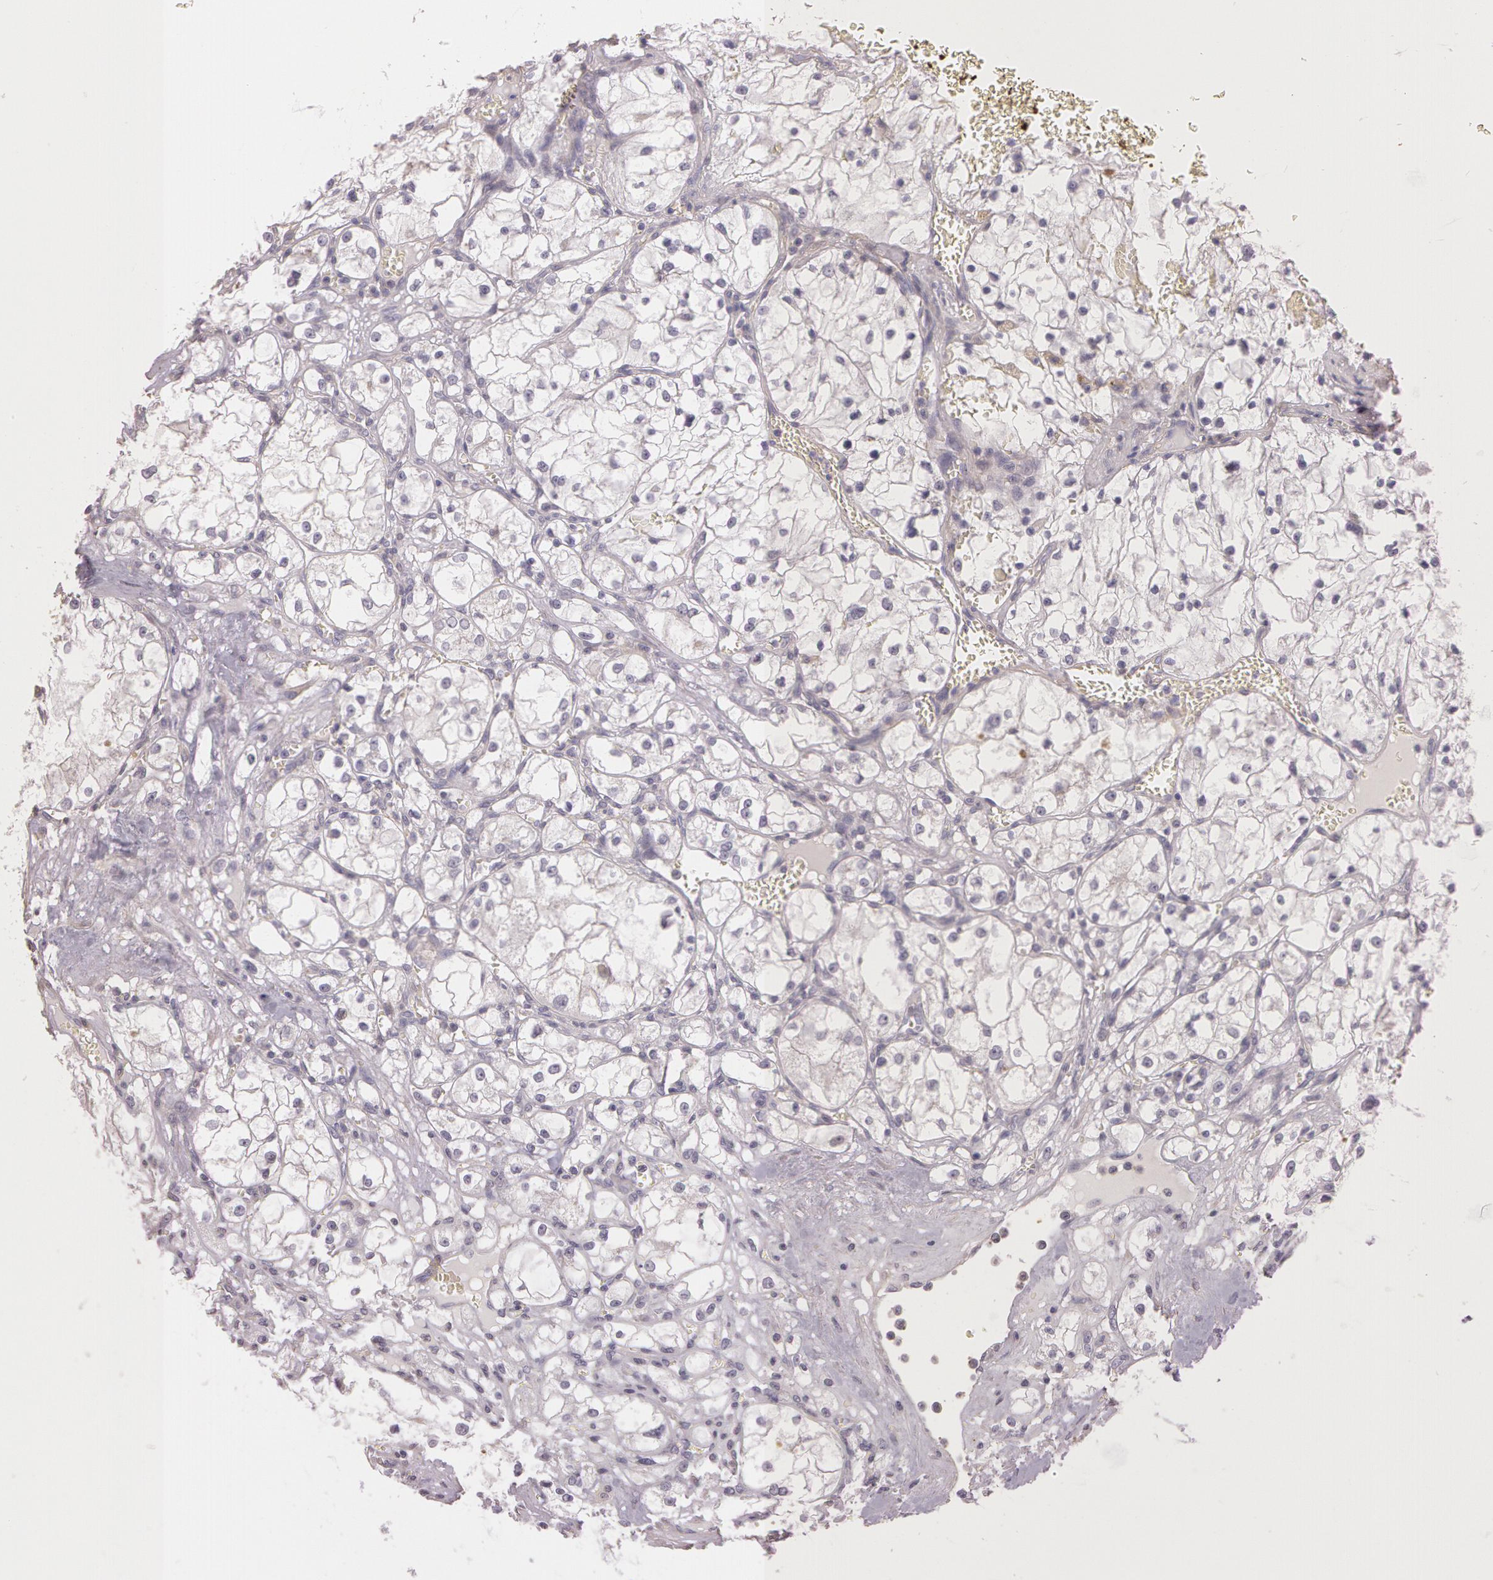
{"staining": {"intensity": "negative", "quantity": "none", "location": "none"}, "tissue": "renal cancer", "cell_type": "Tumor cells", "image_type": "cancer", "snomed": [{"axis": "morphology", "description": "Adenocarcinoma, NOS"}, {"axis": "topography", "description": "Kidney"}], "caption": "Renal cancer was stained to show a protein in brown. There is no significant staining in tumor cells.", "gene": "G2E3", "patient": {"sex": "male", "age": 61}}